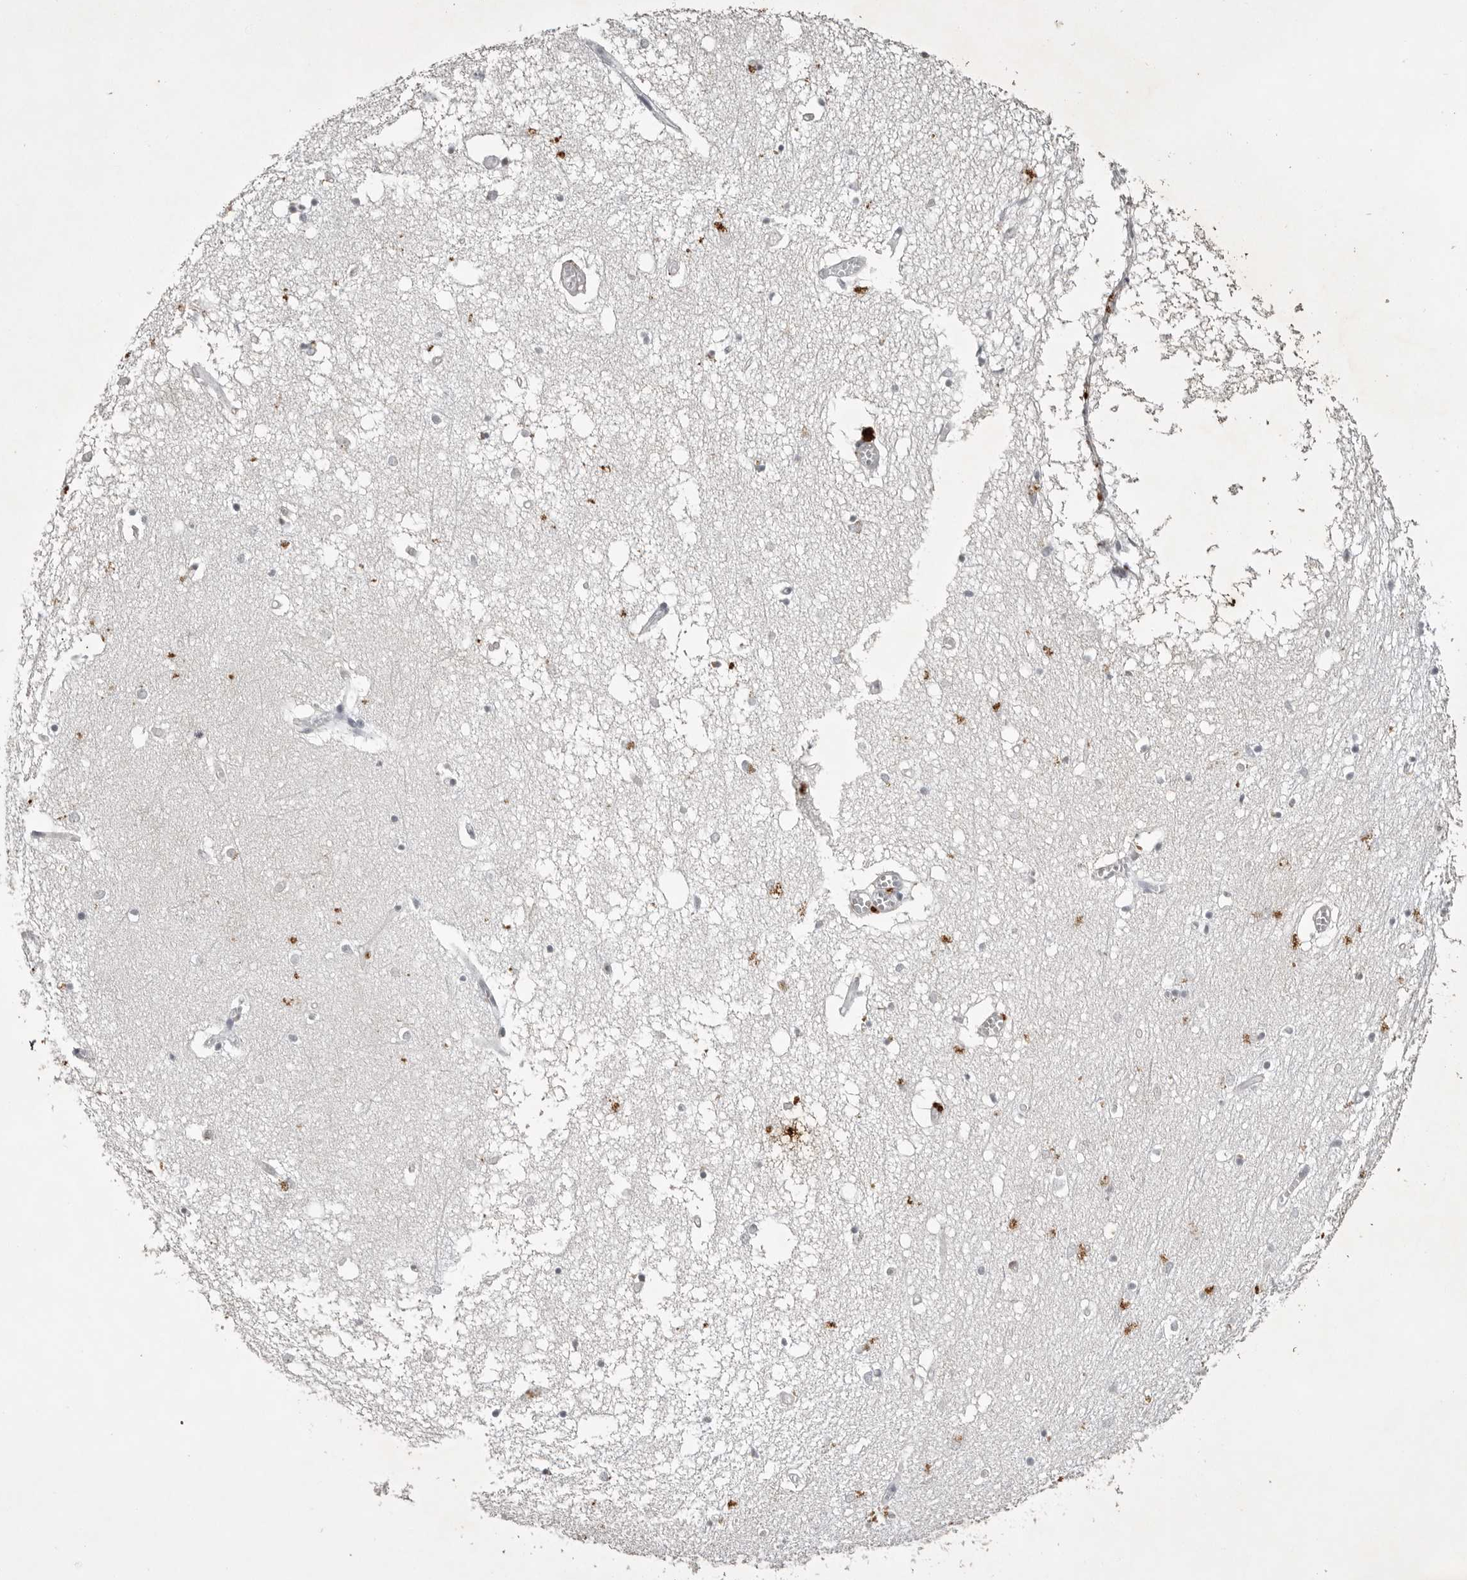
{"staining": {"intensity": "strong", "quantity": "<25%", "location": "cytoplasmic/membranous"}, "tissue": "hippocampus", "cell_type": "Glial cells", "image_type": "normal", "snomed": [{"axis": "morphology", "description": "Normal tissue, NOS"}, {"axis": "topography", "description": "Hippocampus"}], "caption": "Strong cytoplasmic/membranous positivity for a protein is present in approximately <25% of glial cells of normal hippocampus using immunohistochemistry.", "gene": "RRM1", "patient": {"sex": "male", "age": 70}}